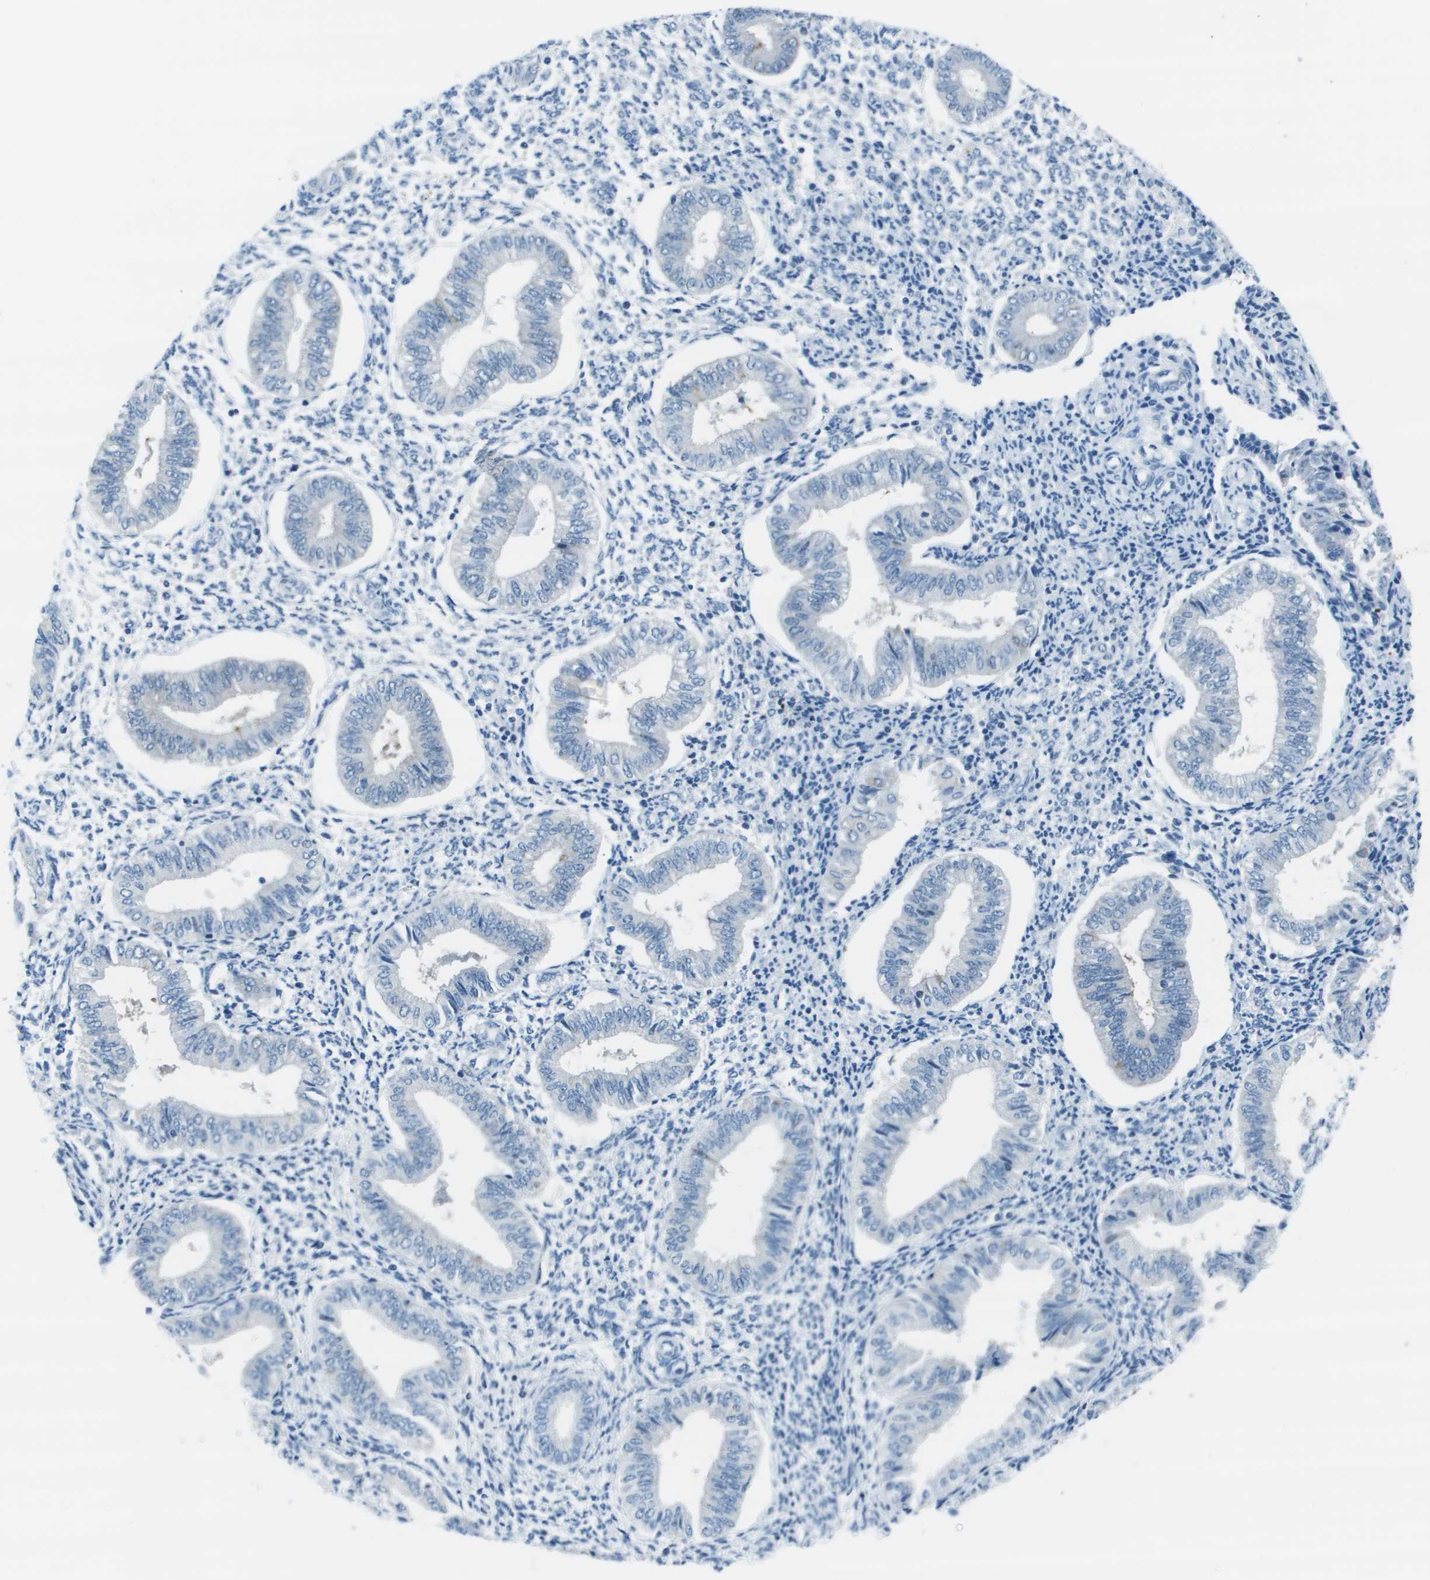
{"staining": {"intensity": "negative", "quantity": "none", "location": "none"}, "tissue": "endometrium", "cell_type": "Cells in endometrial stroma", "image_type": "normal", "snomed": [{"axis": "morphology", "description": "Normal tissue, NOS"}, {"axis": "topography", "description": "Endometrium"}], "caption": "Histopathology image shows no protein expression in cells in endometrial stroma of unremarkable endometrium. Brightfield microscopy of immunohistochemistry (IHC) stained with DAB (brown) and hematoxylin (blue), captured at high magnification.", "gene": "STIP1", "patient": {"sex": "female", "age": 50}}